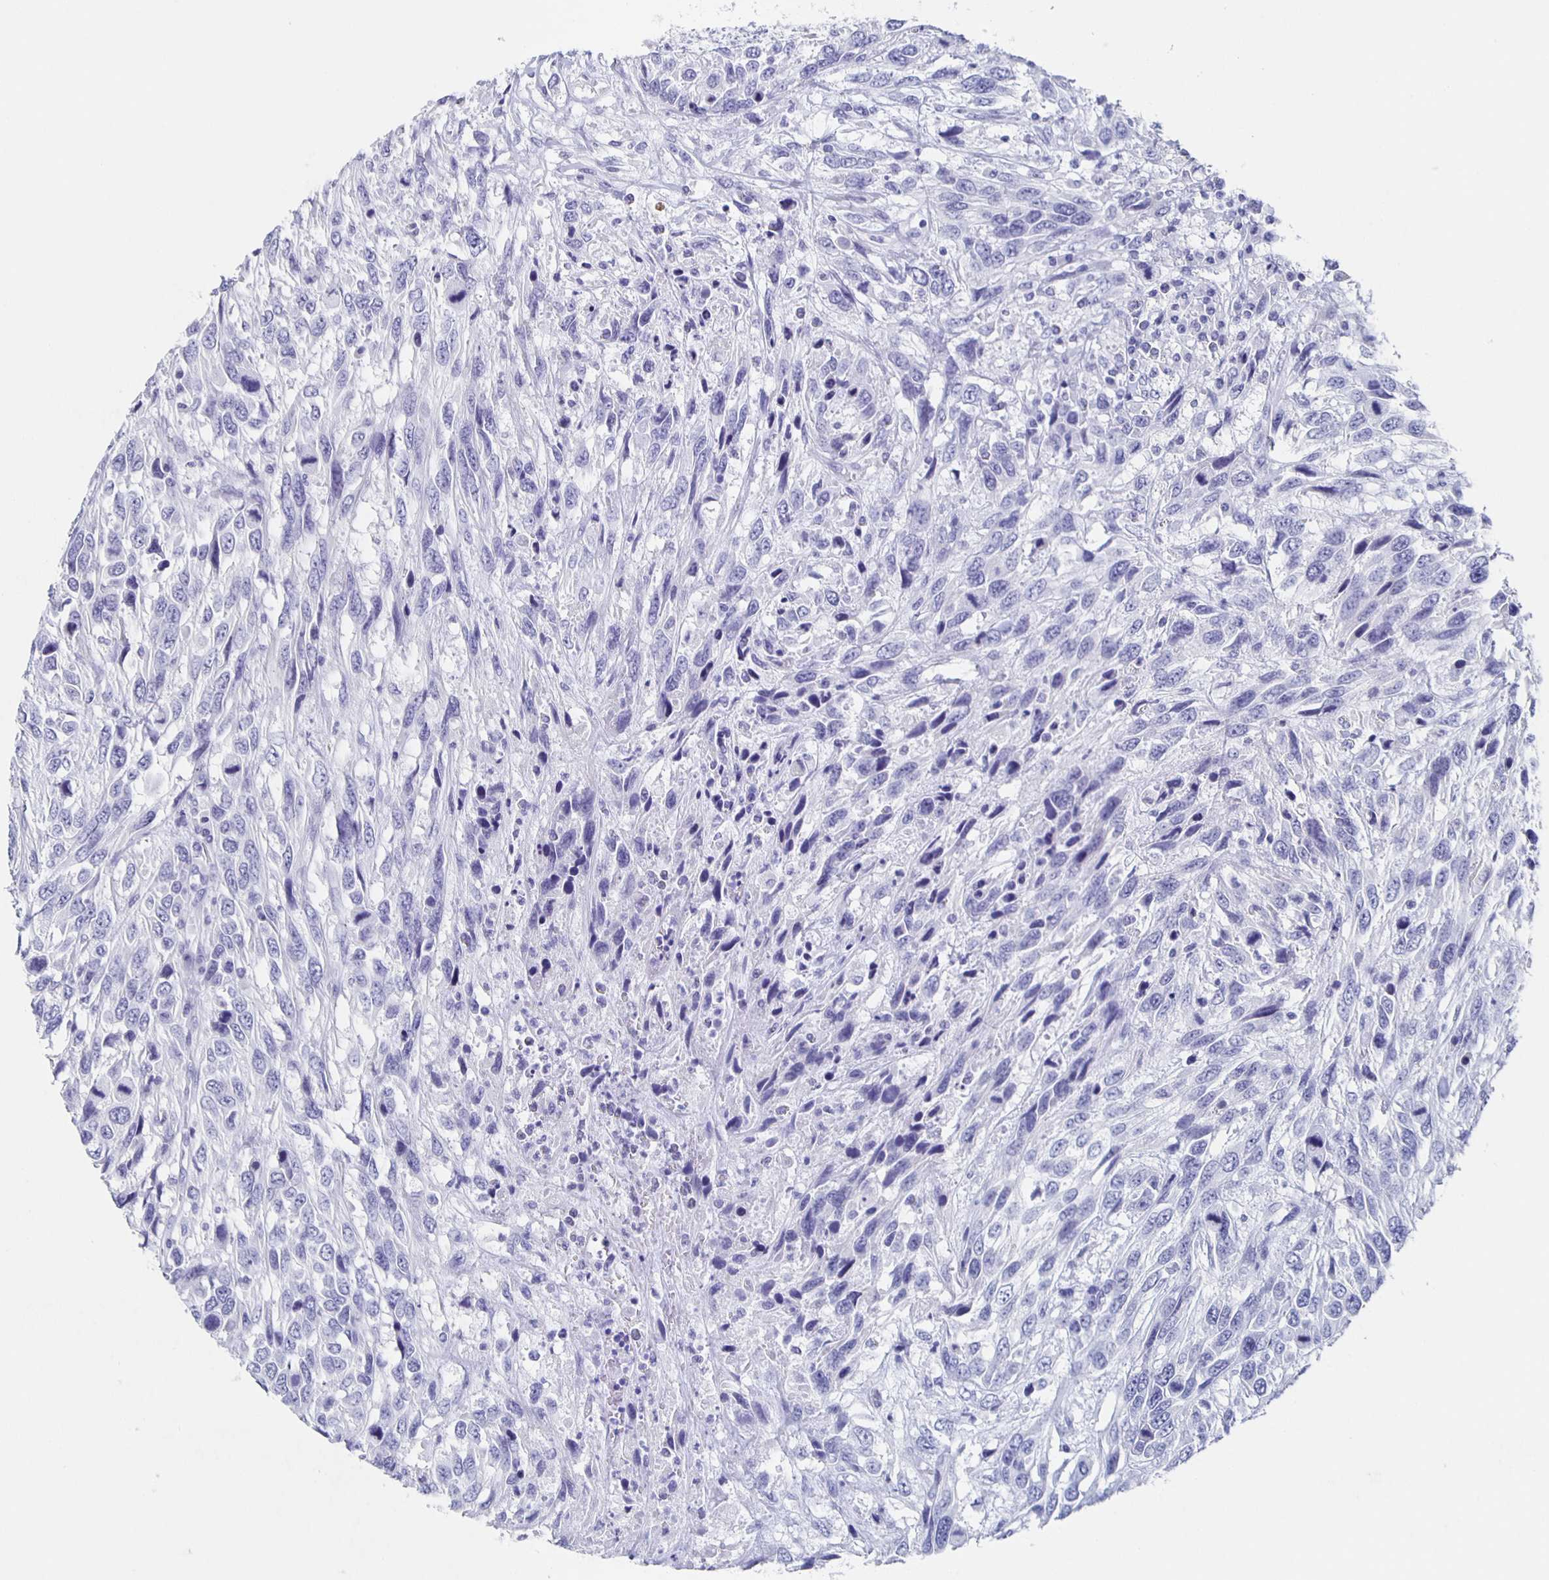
{"staining": {"intensity": "negative", "quantity": "none", "location": "none"}, "tissue": "urothelial cancer", "cell_type": "Tumor cells", "image_type": "cancer", "snomed": [{"axis": "morphology", "description": "Urothelial carcinoma, High grade"}, {"axis": "topography", "description": "Urinary bladder"}], "caption": "DAB immunohistochemical staining of human high-grade urothelial carcinoma displays no significant expression in tumor cells.", "gene": "SLC34A2", "patient": {"sex": "female", "age": 70}}